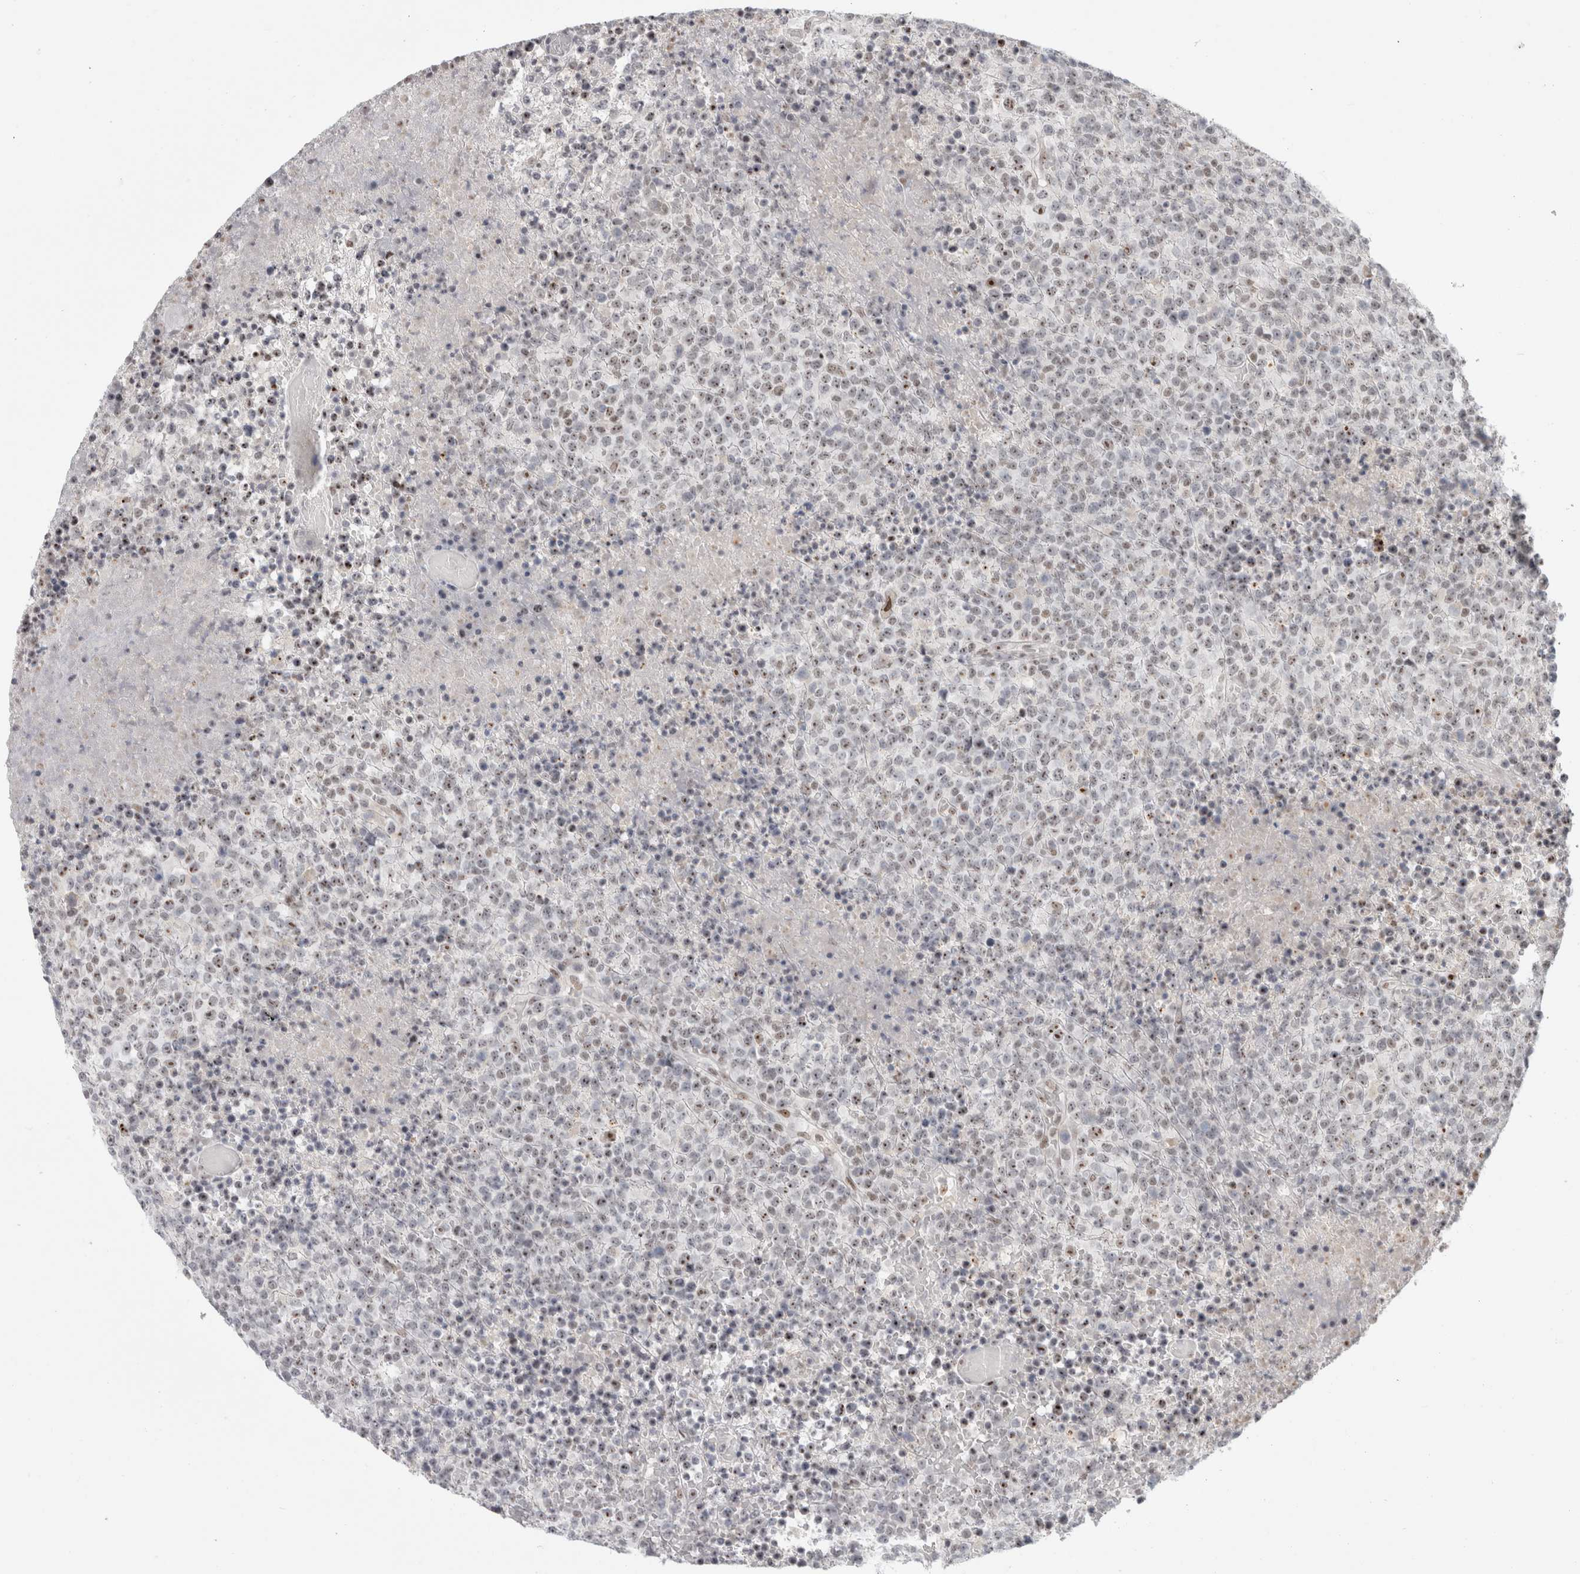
{"staining": {"intensity": "weak", "quantity": "<25%", "location": "nuclear"}, "tissue": "lymphoma", "cell_type": "Tumor cells", "image_type": "cancer", "snomed": [{"axis": "morphology", "description": "Malignant lymphoma, non-Hodgkin's type, High grade"}, {"axis": "topography", "description": "Lymph node"}], "caption": "A micrograph of lymphoma stained for a protein reveals no brown staining in tumor cells.", "gene": "SENP6", "patient": {"sex": "male", "age": 13}}